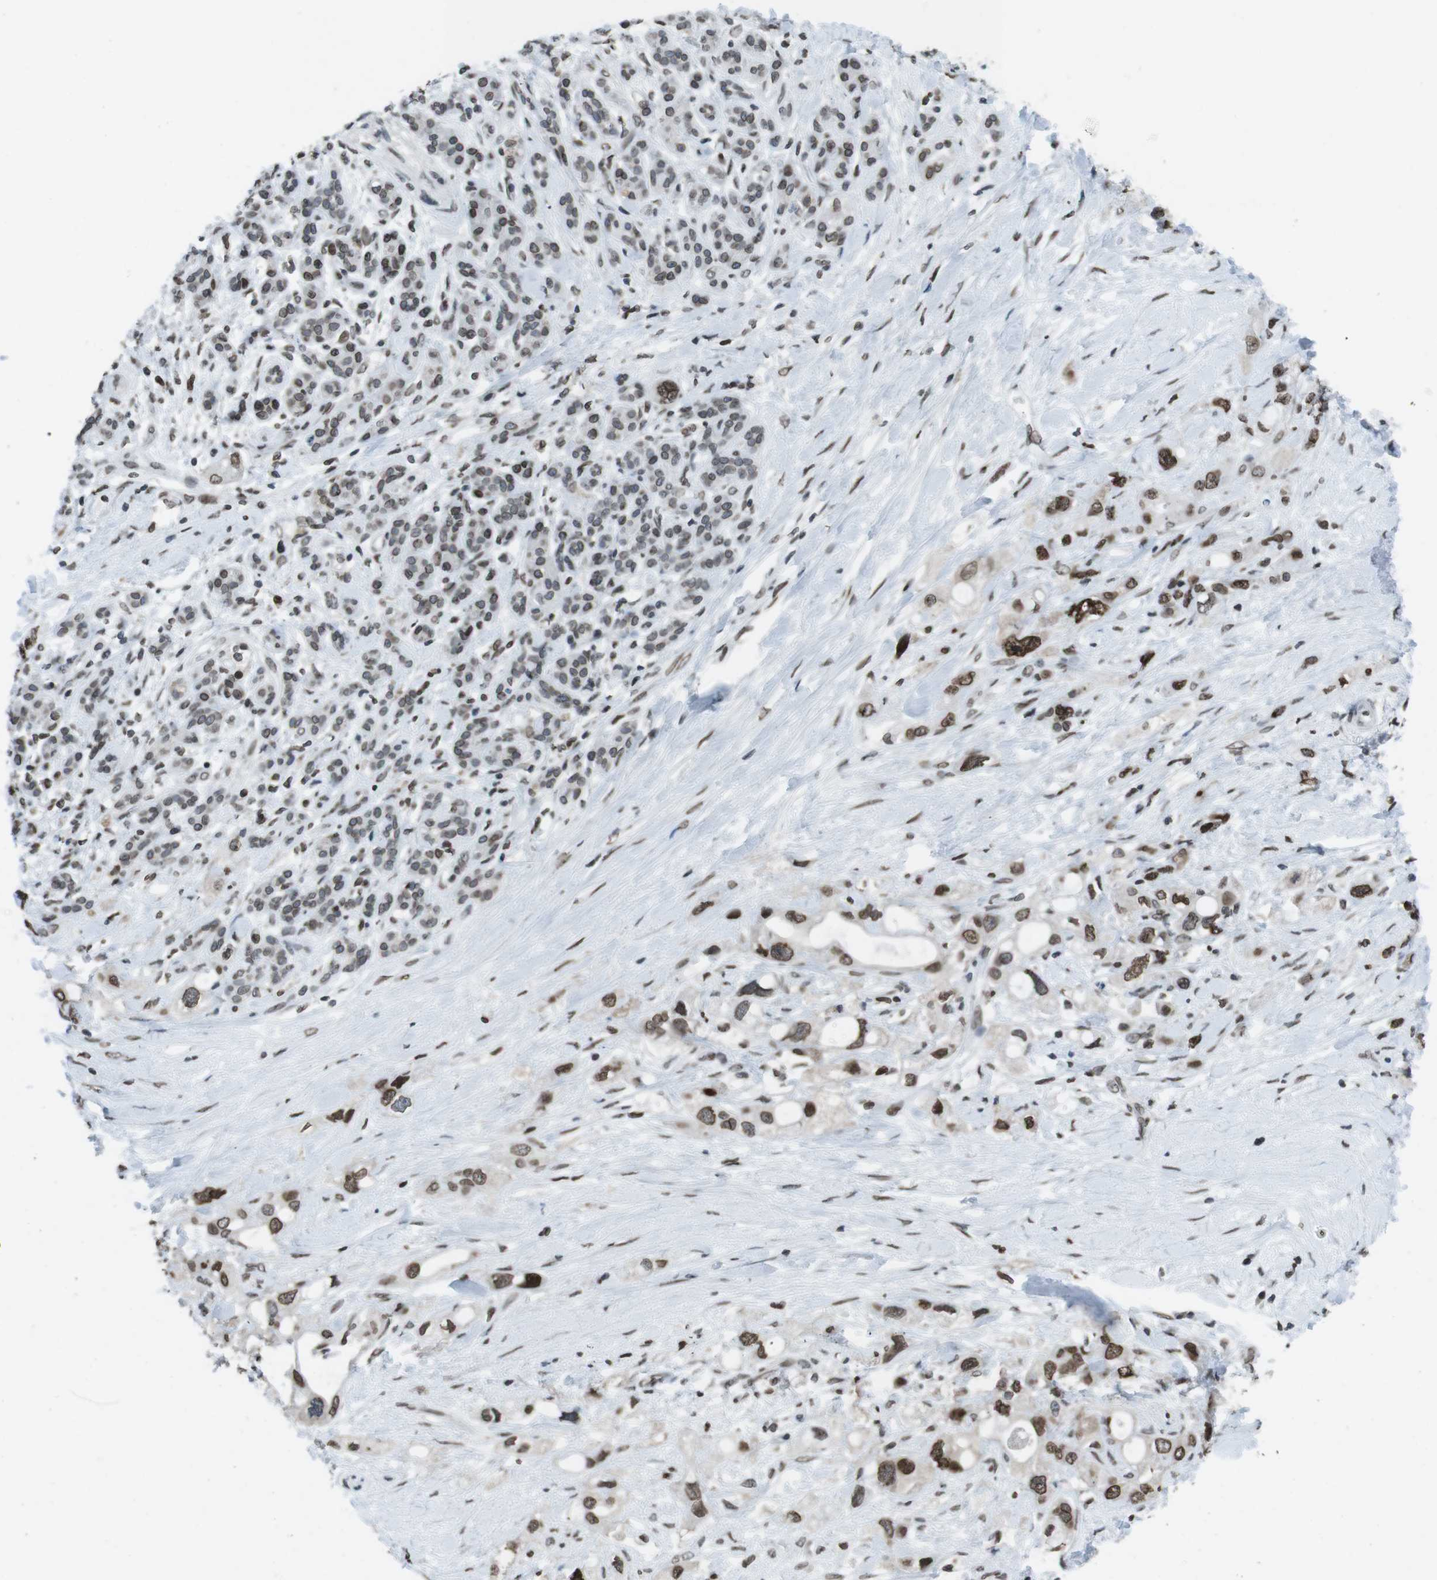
{"staining": {"intensity": "strong", "quantity": ">75%", "location": "cytoplasmic/membranous,nuclear"}, "tissue": "pancreatic cancer", "cell_type": "Tumor cells", "image_type": "cancer", "snomed": [{"axis": "morphology", "description": "Adenocarcinoma, NOS"}, {"axis": "topography", "description": "Pancreas"}], "caption": "Tumor cells display high levels of strong cytoplasmic/membranous and nuclear expression in about >75% of cells in human pancreatic cancer. The staining was performed using DAB to visualize the protein expression in brown, while the nuclei were stained in blue with hematoxylin (Magnification: 20x).", "gene": "MAD1L1", "patient": {"sex": "female", "age": 56}}